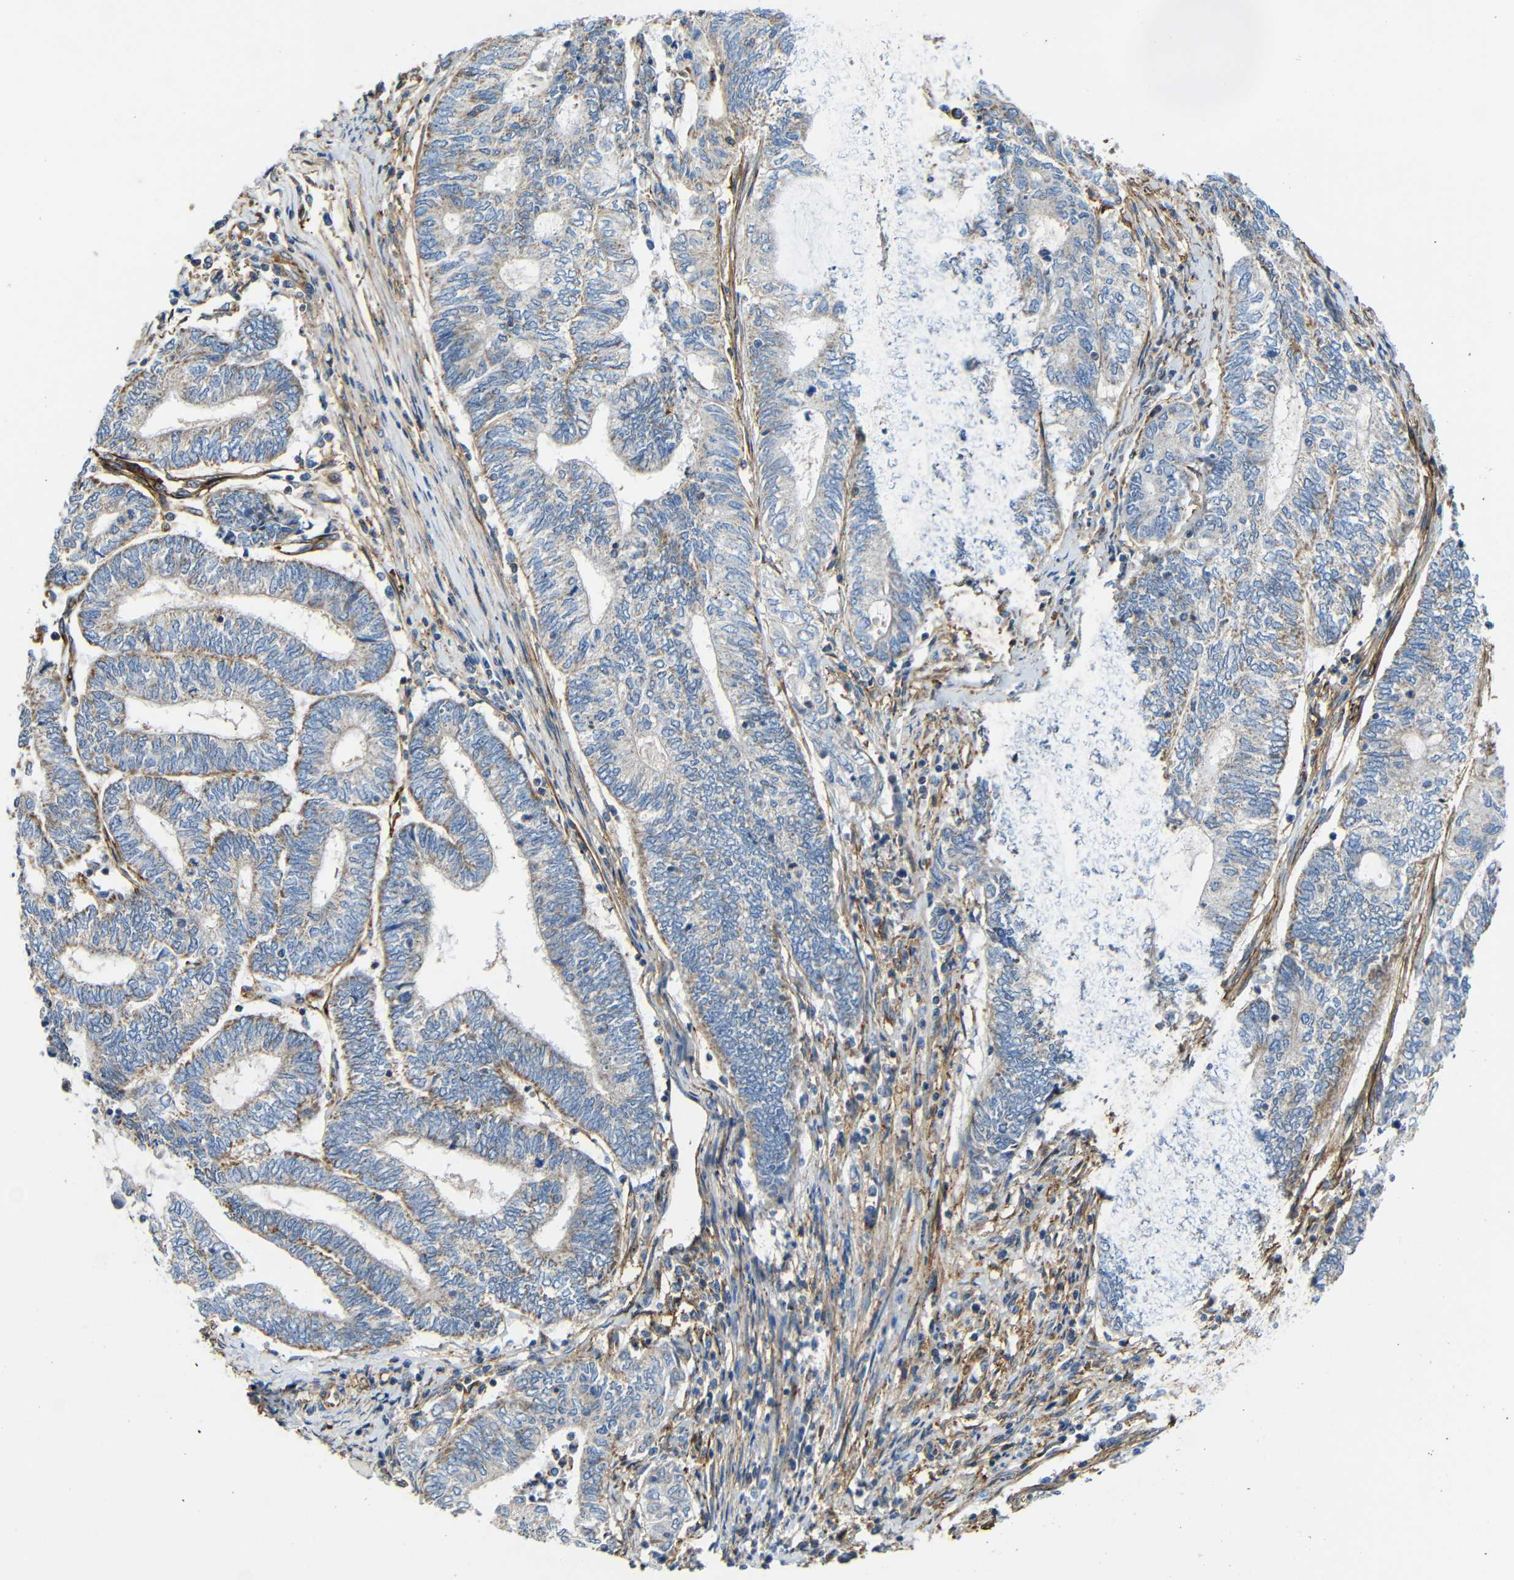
{"staining": {"intensity": "weak", "quantity": "25%-75%", "location": "cytoplasmic/membranous"}, "tissue": "endometrial cancer", "cell_type": "Tumor cells", "image_type": "cancer", "snomed": [{"axis": "morphology", "description": "Adenocarcinoma, NOS"}, {"axis": "topography", "description": "Uterus"}, {"axis": "topography", "description": "Endometrium"}], "caption": "DAB immunohistochemical staining of adenocarcinoma (endometrial) shows weak cytoplasmic/membranous protein positivity in approximately 25%-75% of tumor cells.", "gene": "IGSF10", "patient": {"sex": "female", "age": 70}}